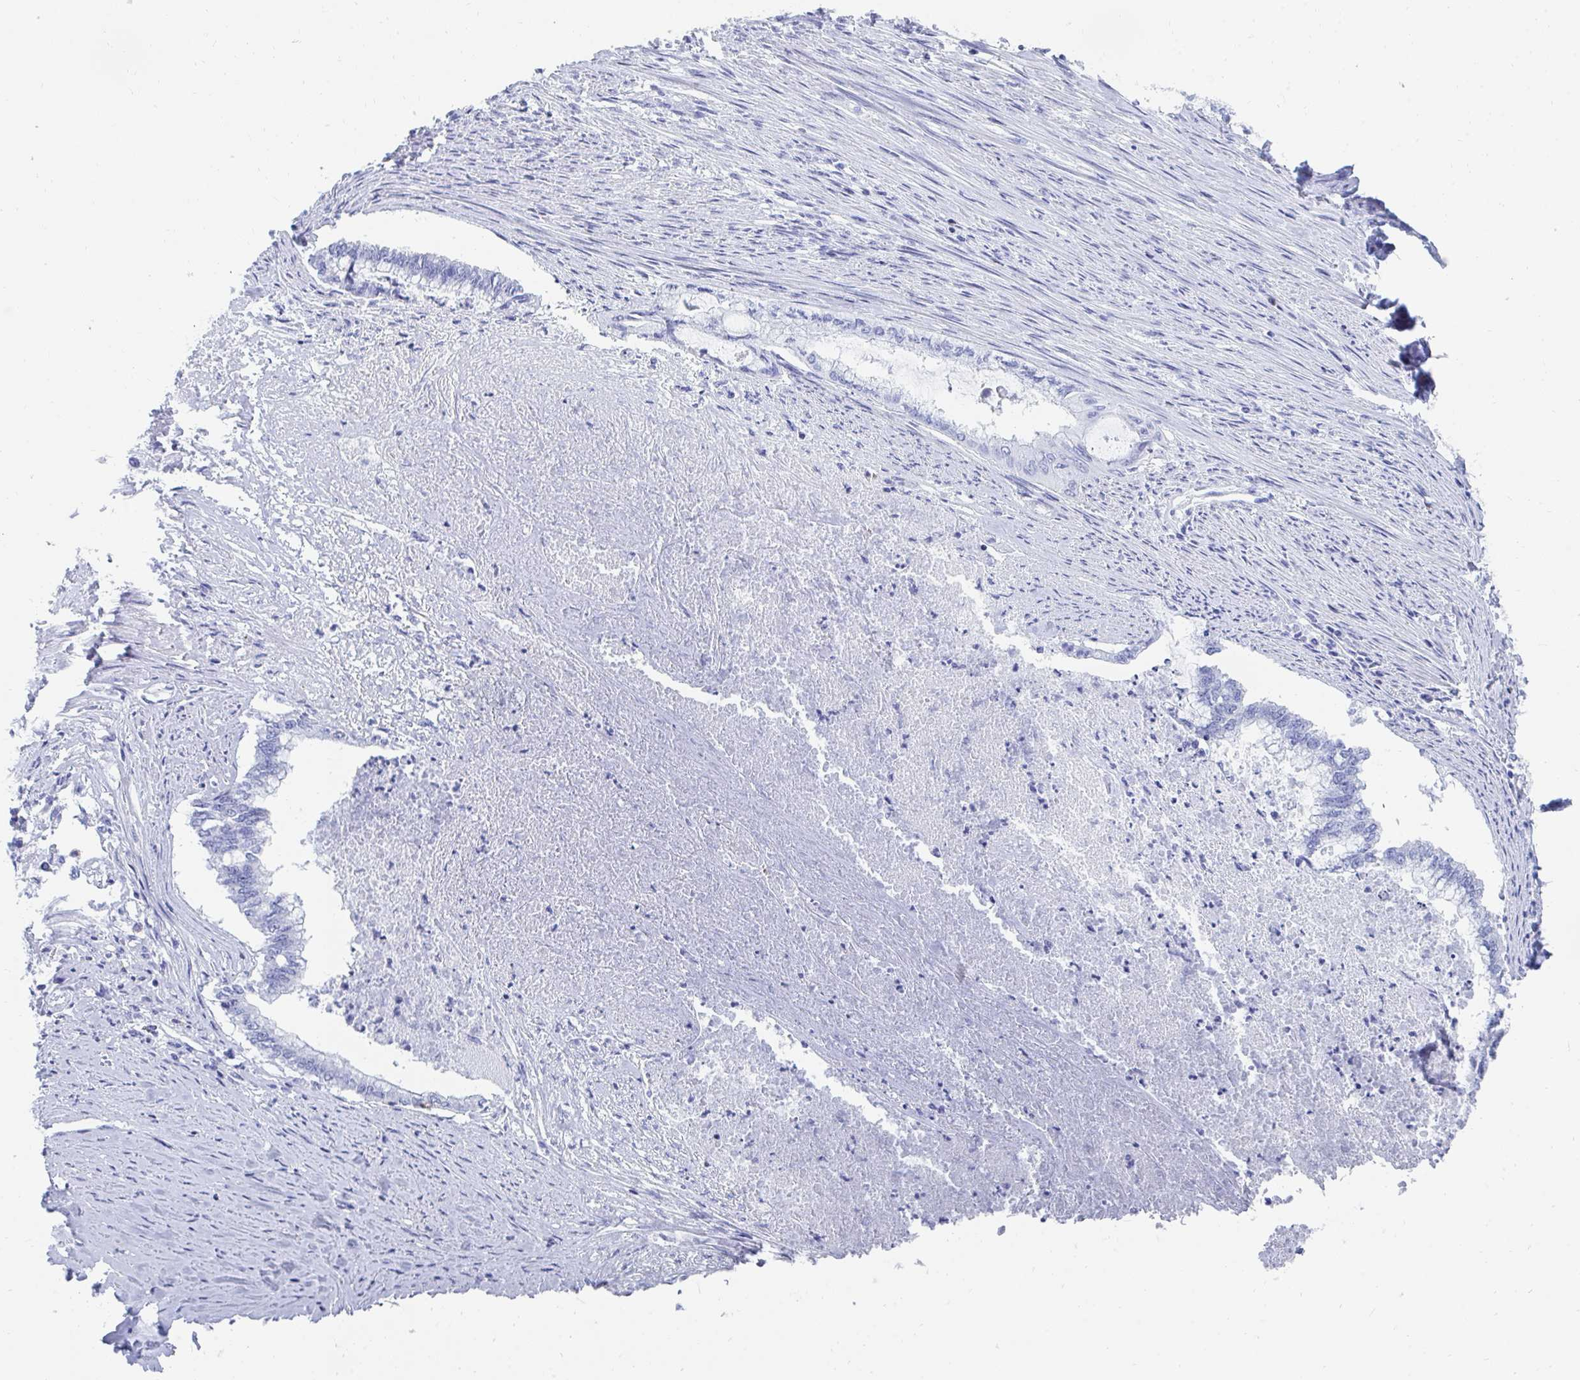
{"staining": {"intensity": "negative", "quantity": "none", "location": "none"}, "tissue": "endometrial cancer", "cell_type": "Tumor cells", "image_type": "cancer", "snomed": [{"axis": "morphology", "description": "Adenocarcinoma, NOS"}, {"axis": "topography", "description": "Endometrium"}], "caption": "Immunohistochemistry (IHC) of endometrial adenocarcinoma displays no staining in tumor cells.", "gene": "CD7", "patient": {"sex": "female", "age": 79}}